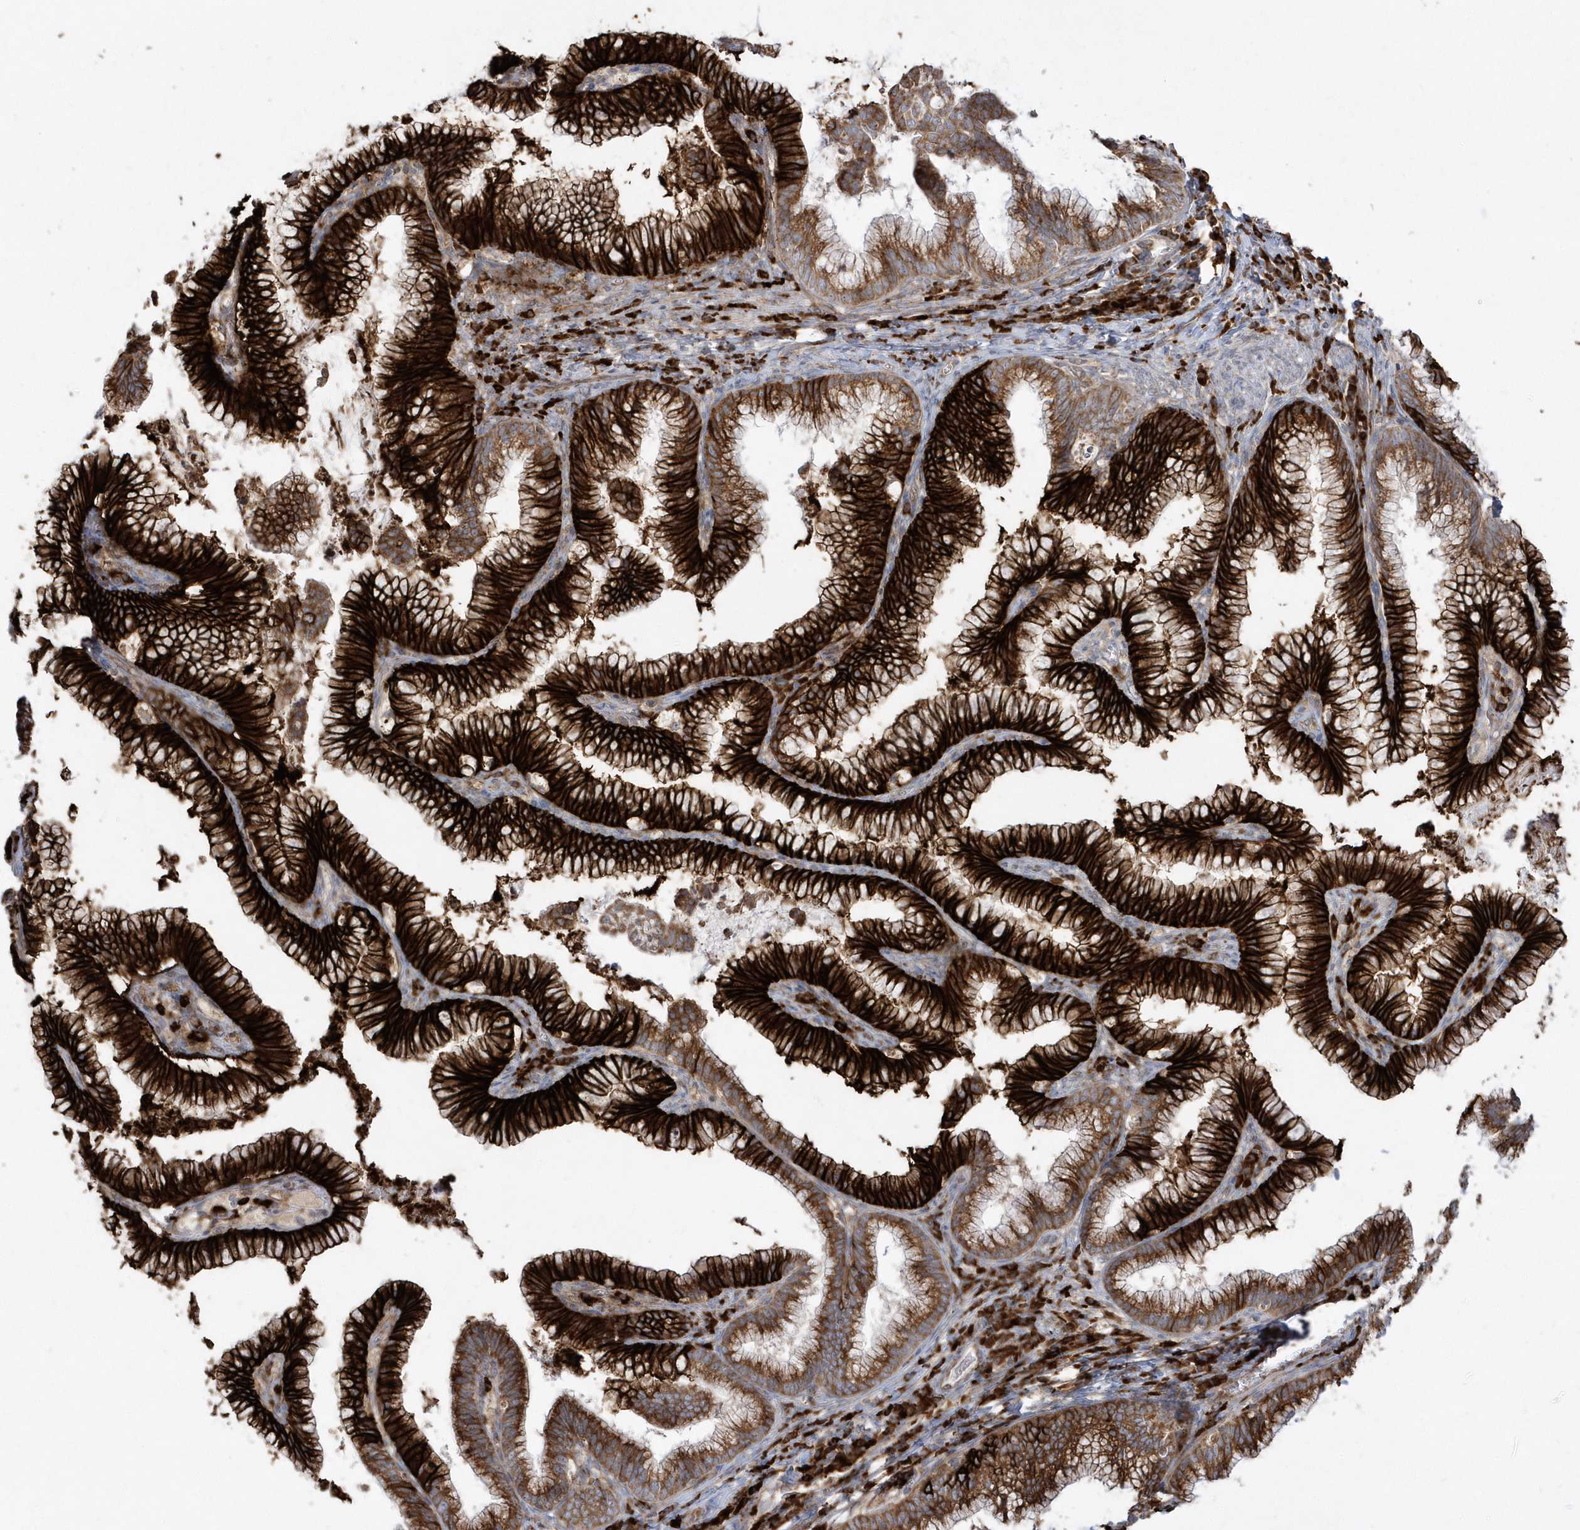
{"staining": {"intensity": "strong", "quantity": ">75%", "location": "cytoplasmic/membranous"}, "tissue": "cervical cancer", "cell_type": "Tumor cells", "image_type": "cancer", "snomed": [{"axis": "morphology", "description": "Adenocarcinoma, NOS"}, {"axis": "topography", "description": "Cervix"}], "caption": "Cervical adenocarcinoma stained for a protein demonstrates strong cytoplasmic/membranous positivity in tumor cells.", "gene": "SH3BP2", "patient": {"sex": "female", "age": 36}}